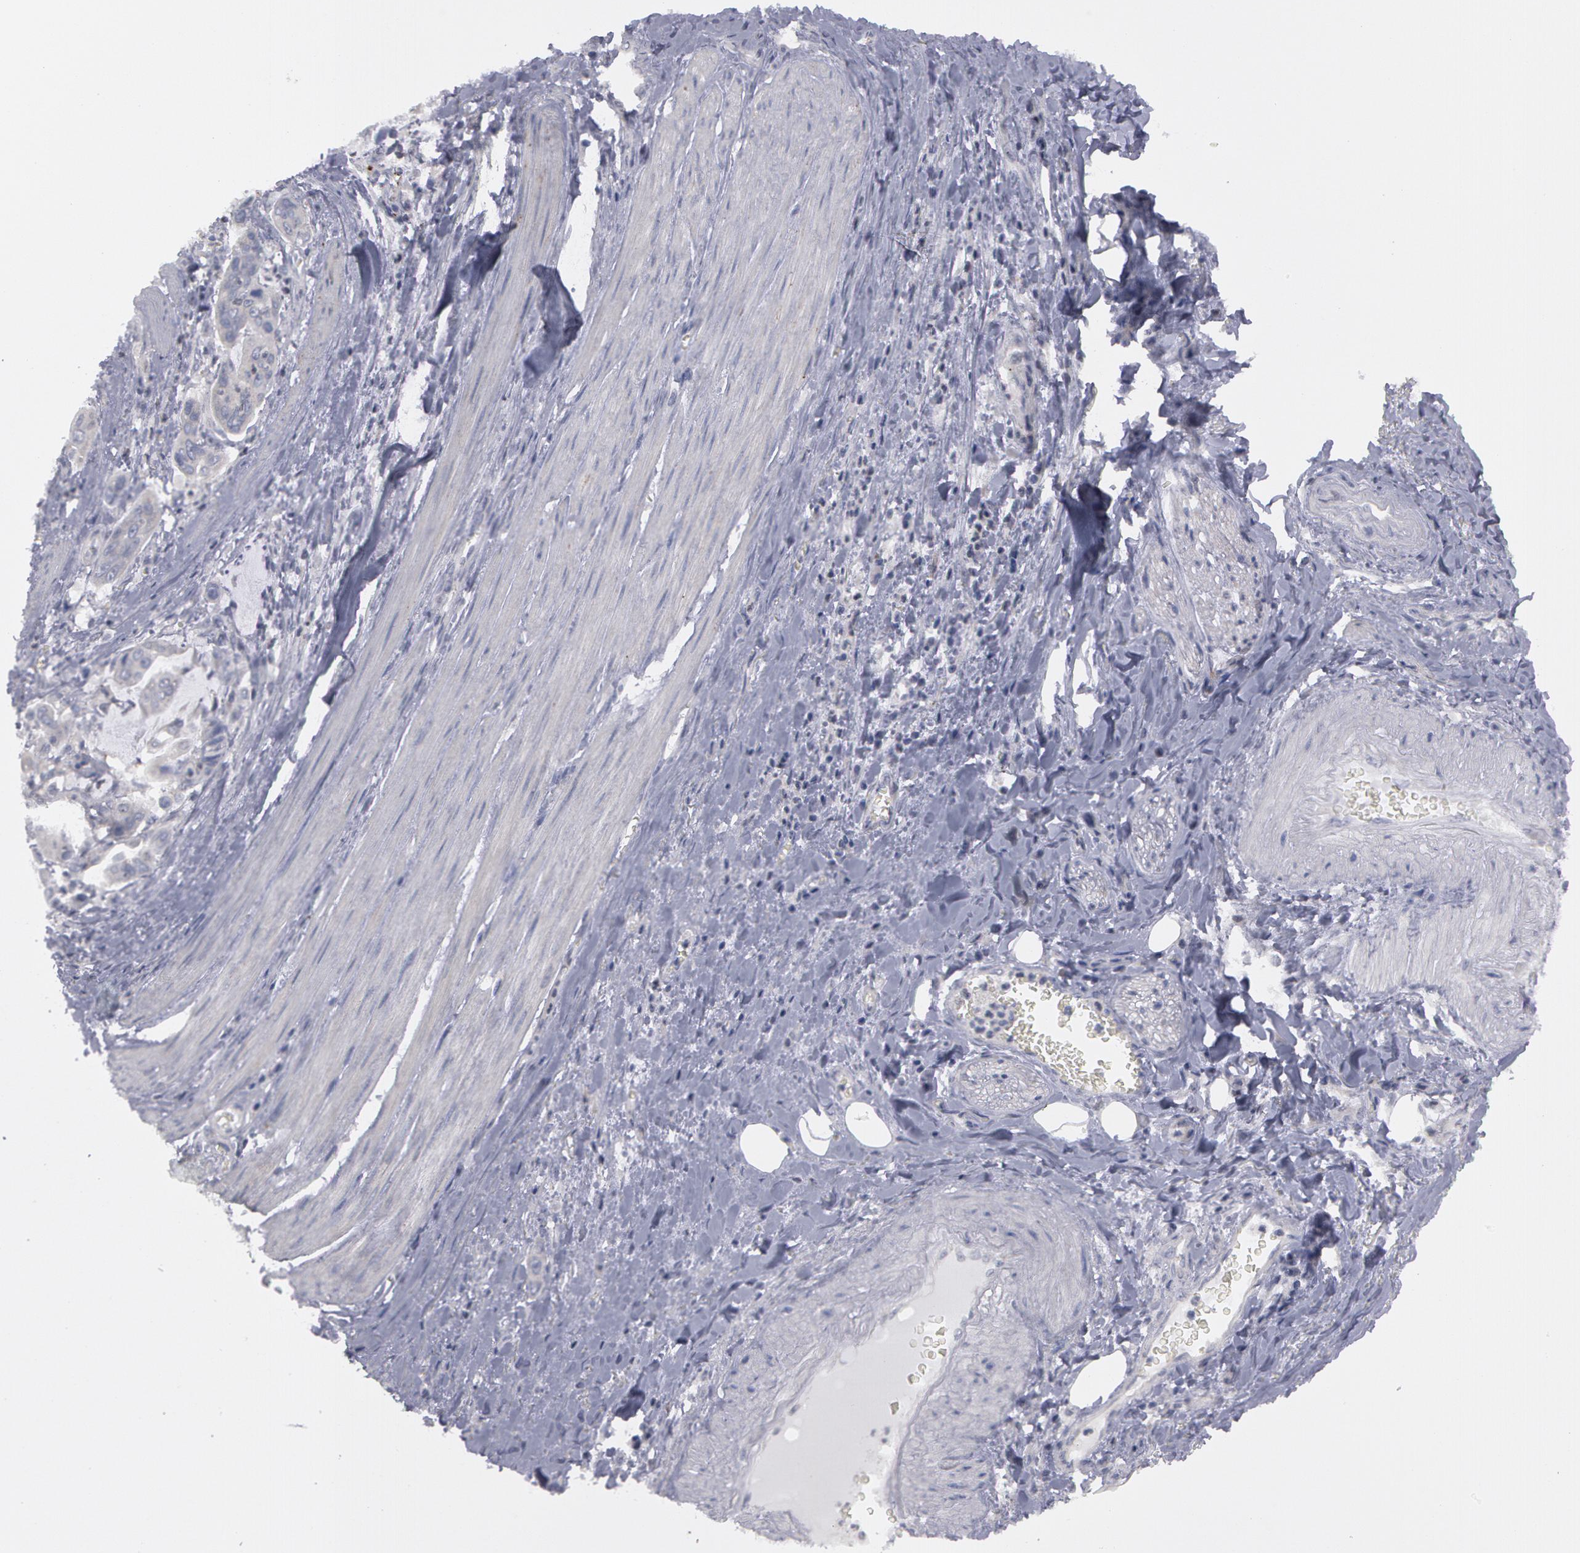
{"staining": {"intensity": "weak", "quantity": "25%-75%", "location": "cytoplasmic/membranous"}, "tissue": "stomach cancer", "cell_type": "Tumor cells", "image_type": "cancer", "snomed": [{"axis": "morphology", "description": "Adenocarcinoma, NOS"}, {"axis": "topography", "description": "Stomach, upper"}], "caption": "Weak cytoplasmic/membranous protein expression is identified in about 25%-75% of tumor cells in stomach cancer.", "gene": "ERBB2", "patient": {"sex": "male", "age": 80}}